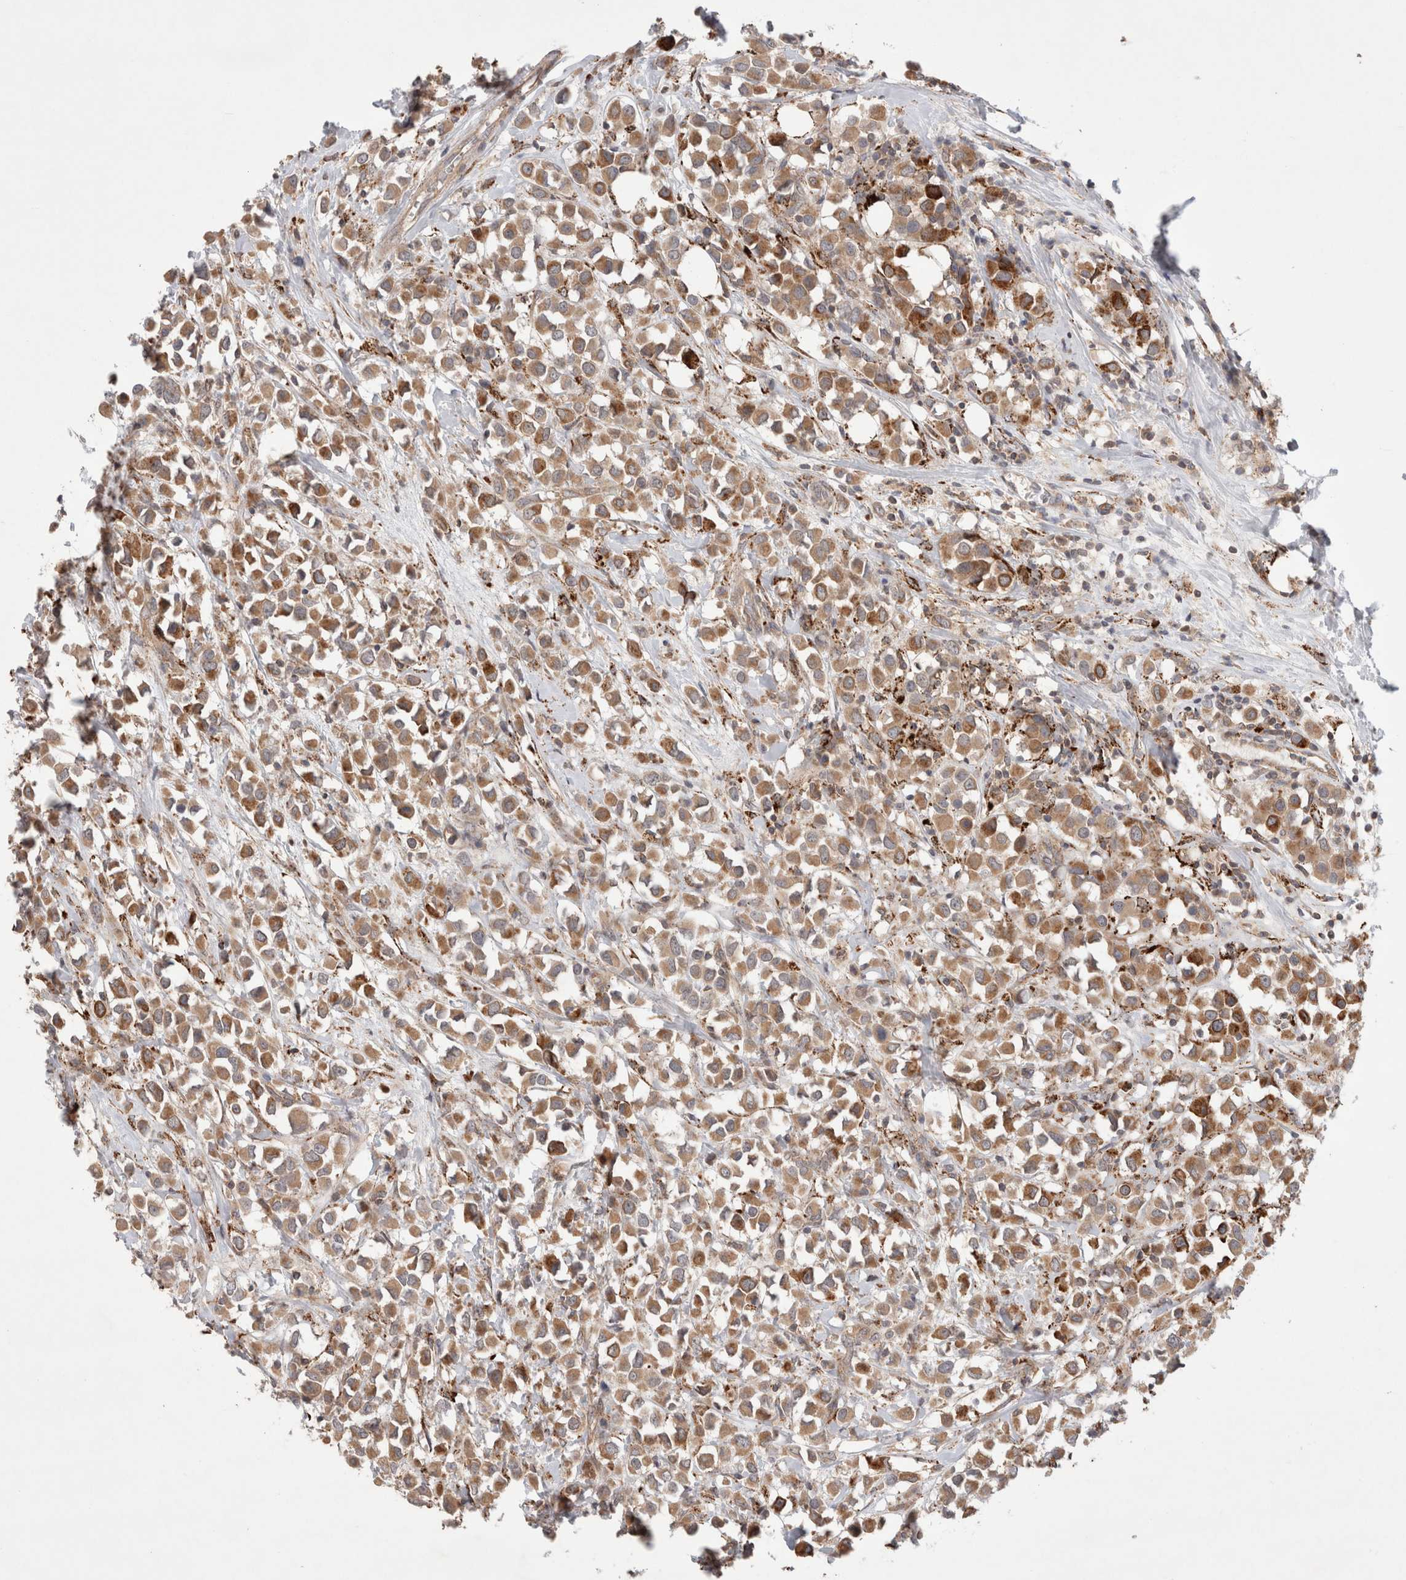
{"staining": {"intensity": "moderate", "quantity": ">75%", "location": "cytoplasmic/membranous"}, "tissue": "breast cancer", "cell_type": "Tumor cells", "image_type": "cancer", "snomed": [{"axis": "morphology", "description": "Duct carcinoma"}, {"axis": "topography", "description": "Breast"}], "caption": "DAB immunohistochemical staining of human breast cancer demonstrates moderate cytoplasmic/membranous protein positivity in approximately >75% of tumor cells. The protein is shown in brown color, while the nuclei are stained blue.", "gene": "HROB", "patient": {"sex": "female", "age": 61}}